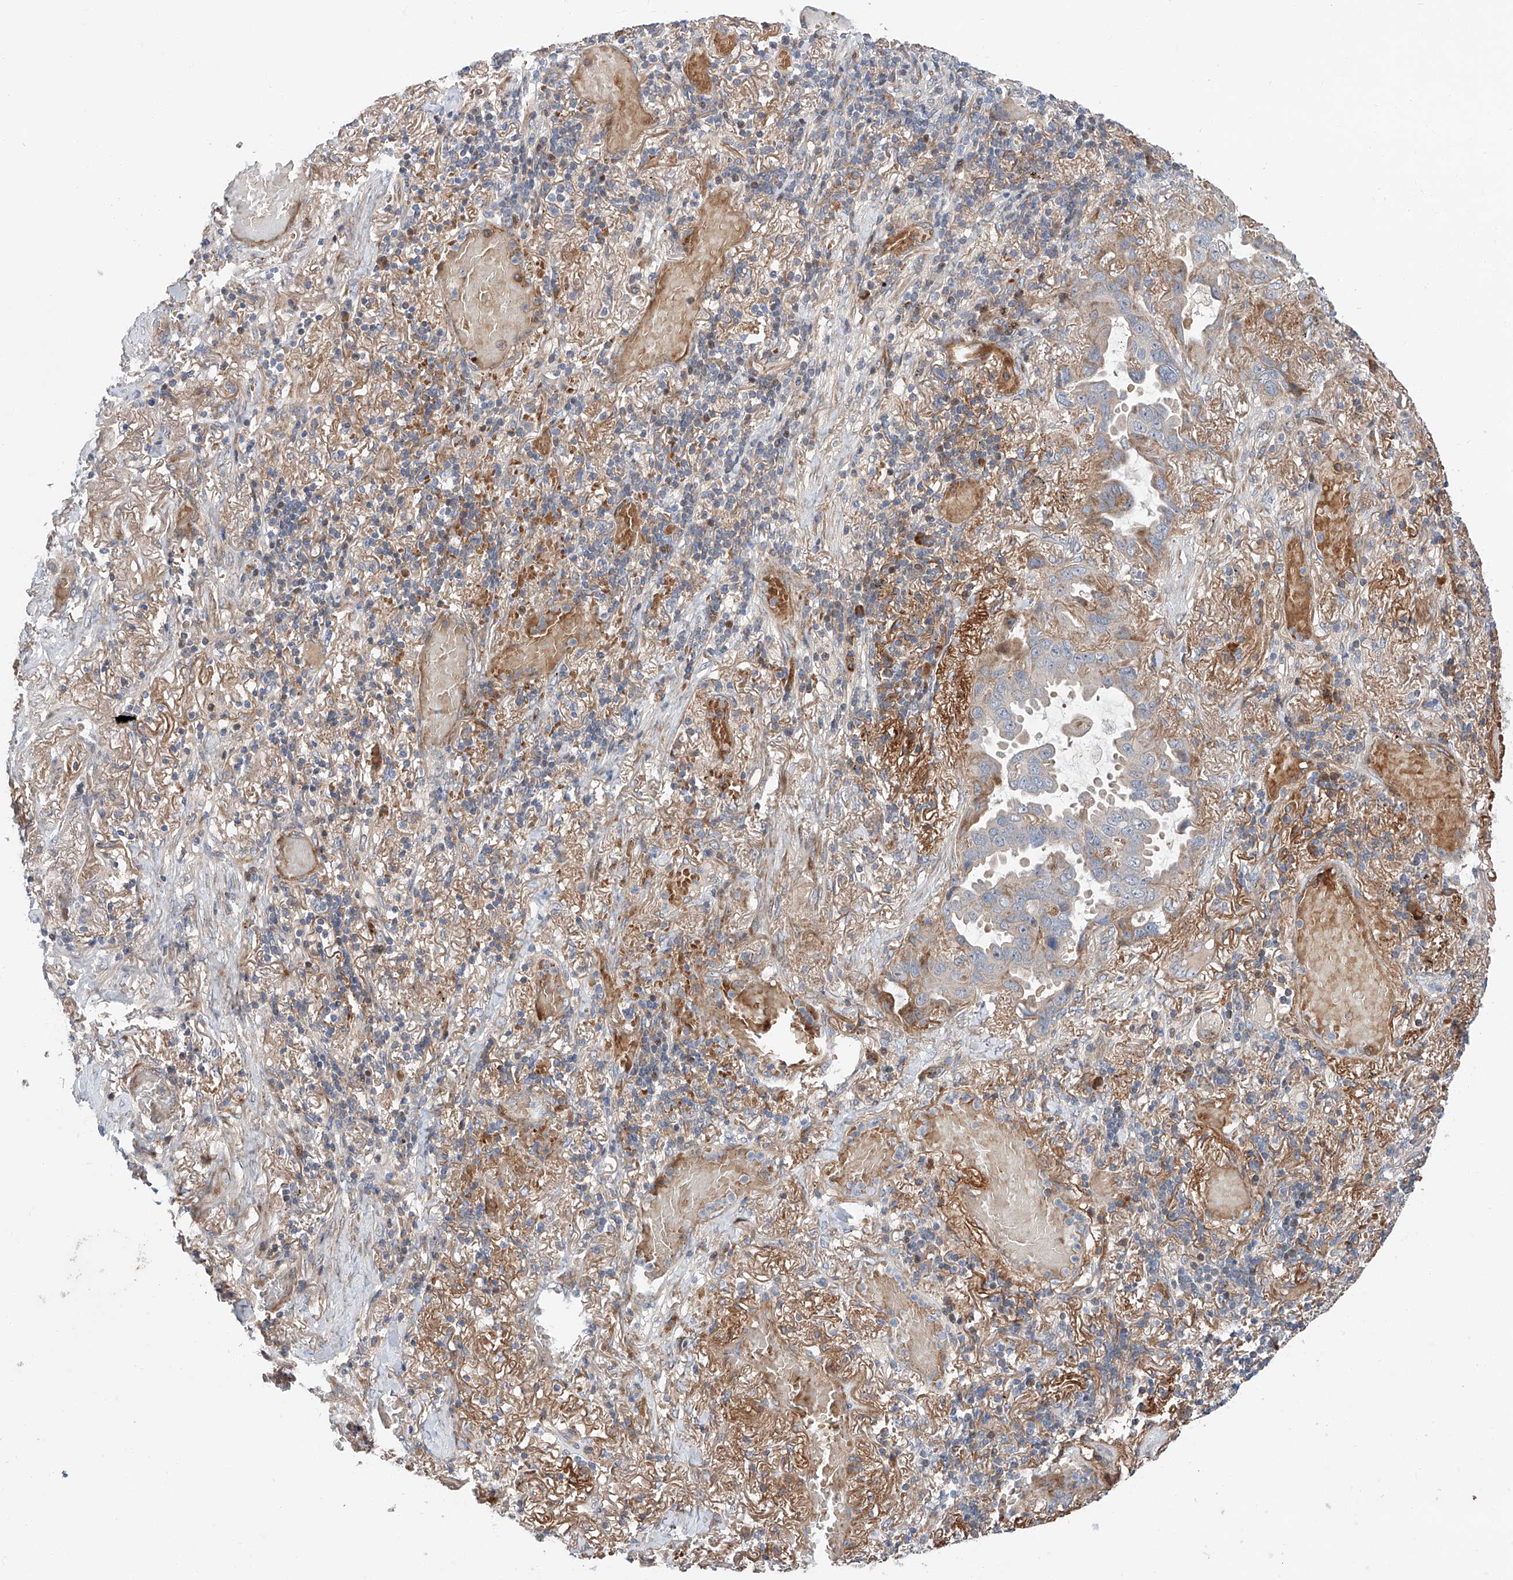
{"staining": {"intensity": "weak", "quantity": "<25%", "location": "cytoplasmic/membranous"}, "tissue": "lung cancer", "cell_type": "Tumor cells", "image_type": "cancer", "snomed": [{"axis": "morphology", "description": "Adenocarcinoma, NOS"}, {"axis": "topography", "description": "Lung"}], "caption": "DAB immunohistochemical staining of human lung cancer (adenocarcinoma) exhibits no significant positivity in tumor cells.", "gene": "USF3", "patient": {"sex": "male", "age": 64}}